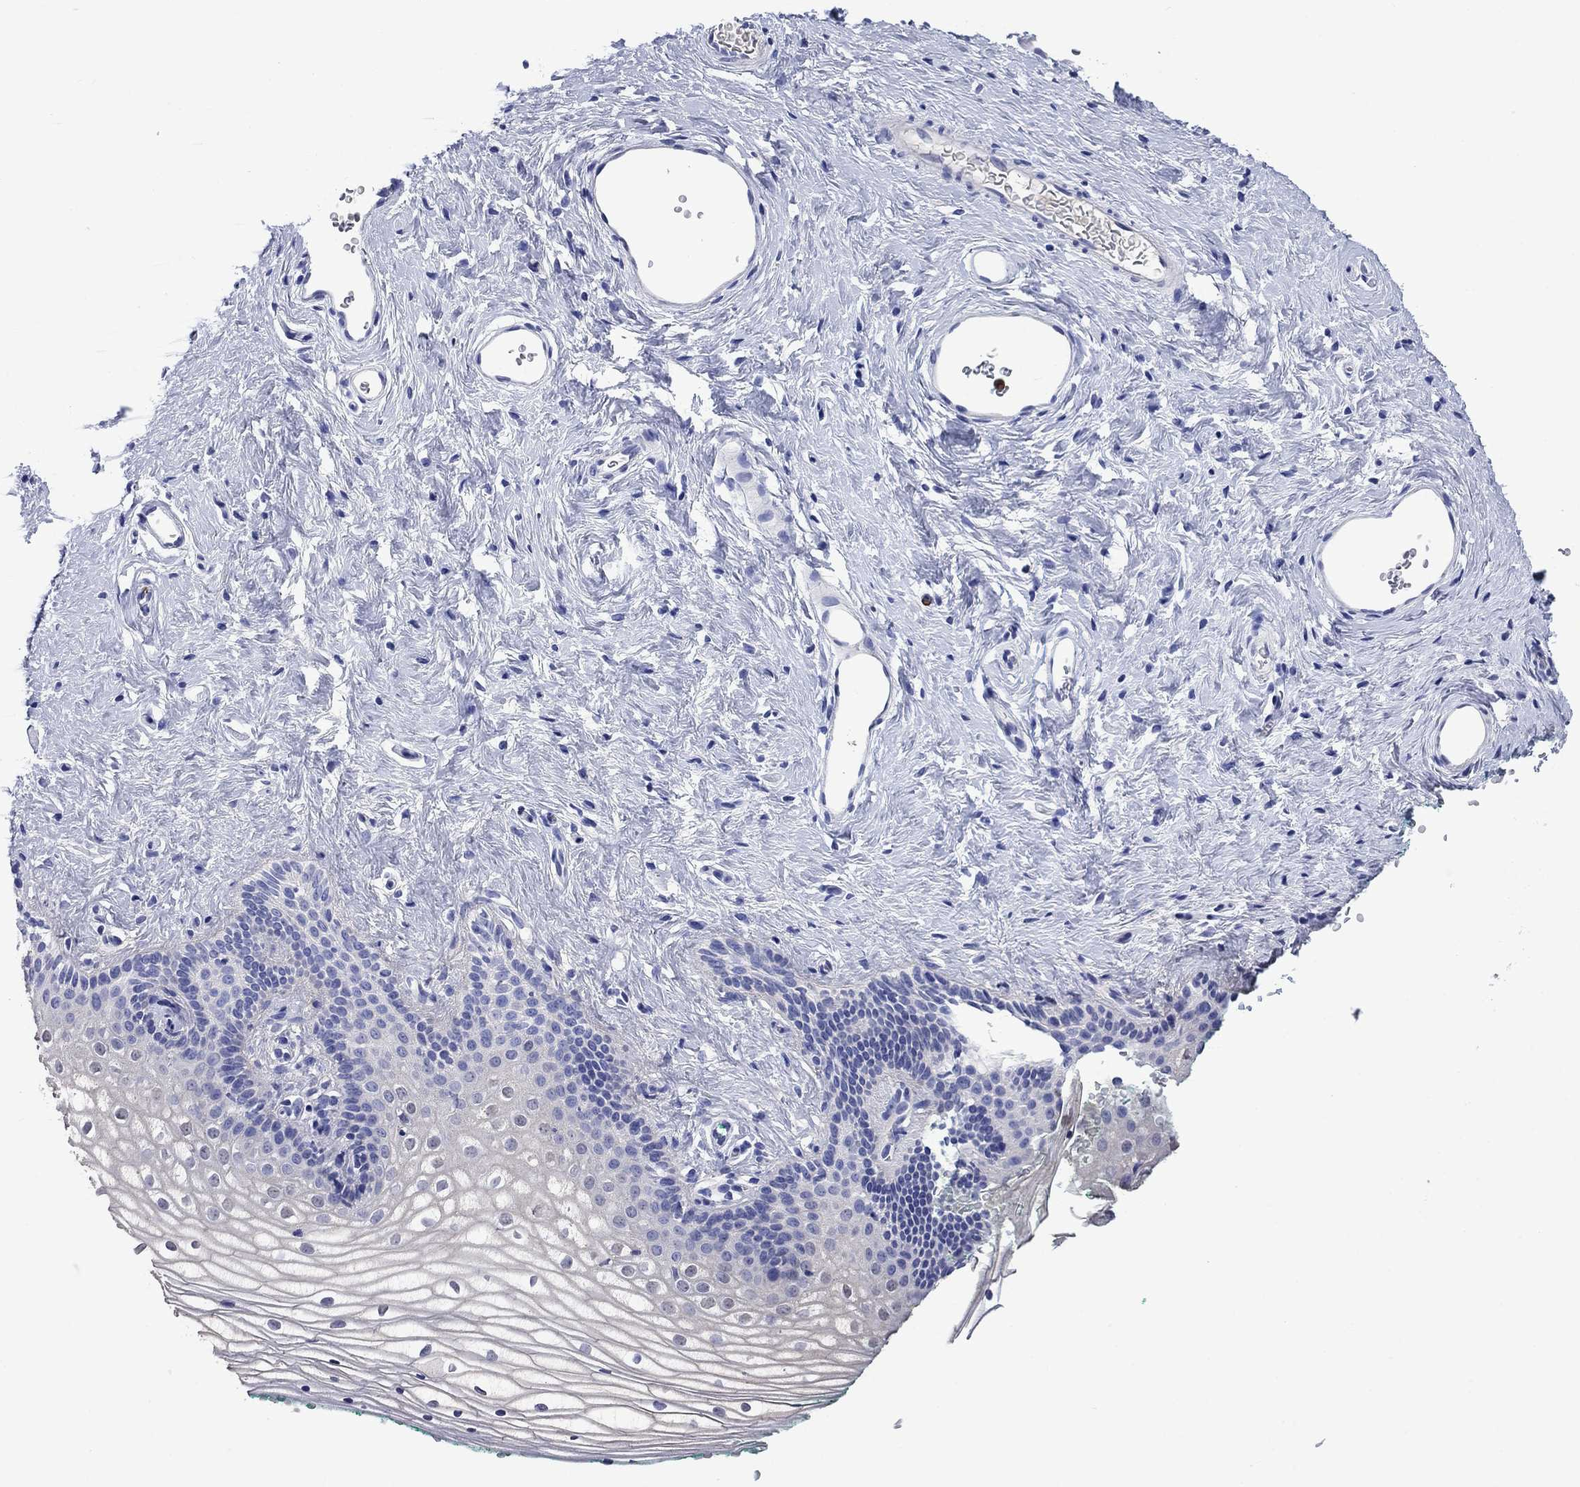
{"staining": {"intensity": "negative", "quantity": "none", "location": "none"}, "tissue": "vagina", "cell_type": "Squamous epithelial cells", "image_type": "normal", "snomed": [{"axis": "morphology", "description": "Normal tissue, NOS"}, {"axis": "topography", "description": "Vagina"}], "caption": "Immunohistochemical staining of normal vagina exhibits no significant expression in squamous epithelial cells.", "gene": "TFR2", "patient": {"sex": "female", "age": 36}}